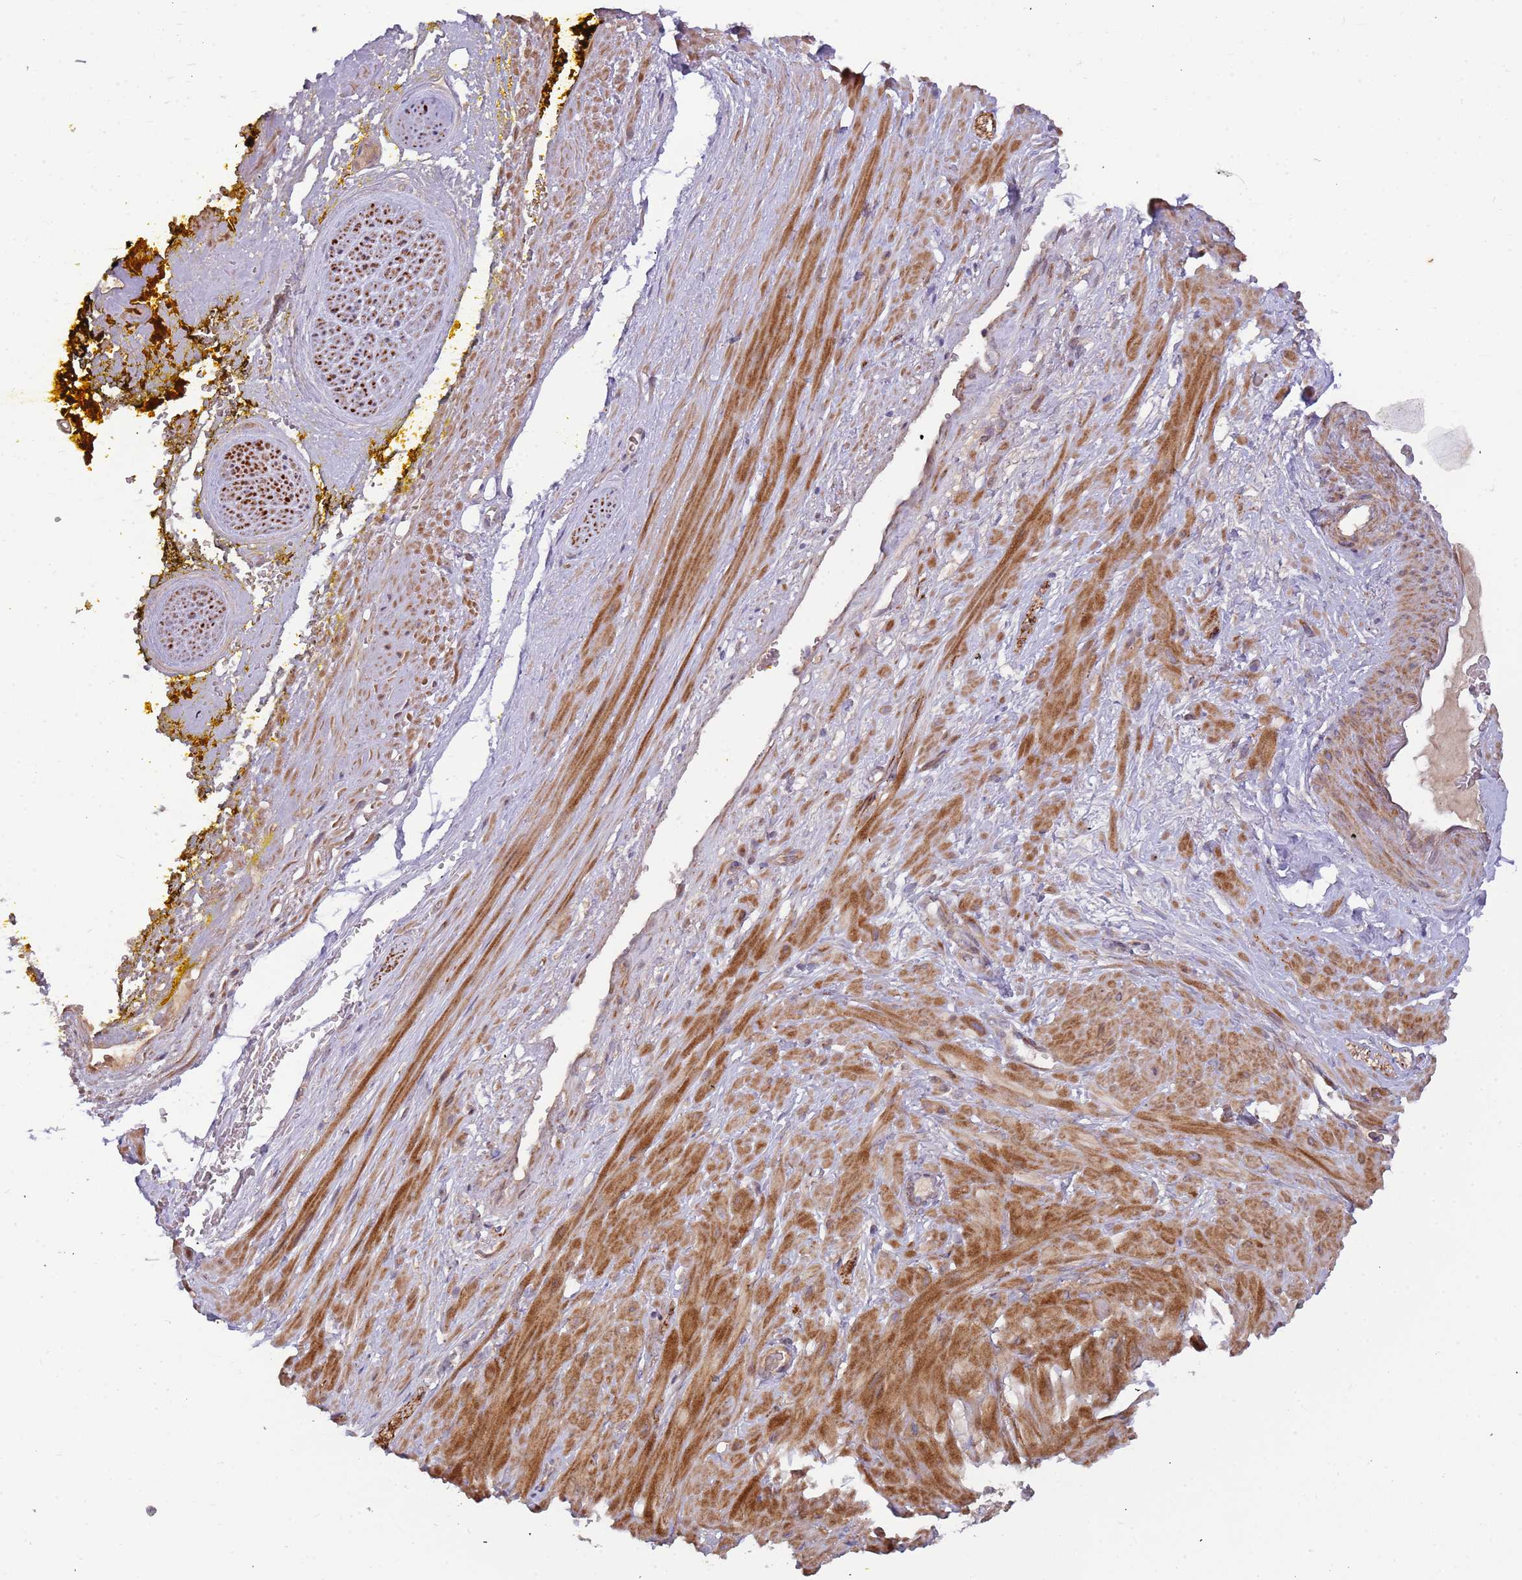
{"staining": {"intensity": "moderate", "quantity": ">75%", "location": "cytoplasmic/membranous"}, "tissue": "soft tissue", "cell_type": "Fibroblasts", "image_type": "normal", "snomed": [{"axis": "morphology", "description": "Normal tissue, NOS"}, {"axis": "morphology", "description": "Adenocarcinoma, Low grade"}, {"axis": "topography", "description": "Prostate"}, {"axis": "topography", "description": "Peripheral nerve tissue"}], "caption": "Immunohistochemical staining of benign soft tissue shows moderate cytoplasmic/membranous protein expression in approximately >75% of fibroblasts.", "gene": "TRAPPC6B", "patient": {"sex": "male", "age": 63}}